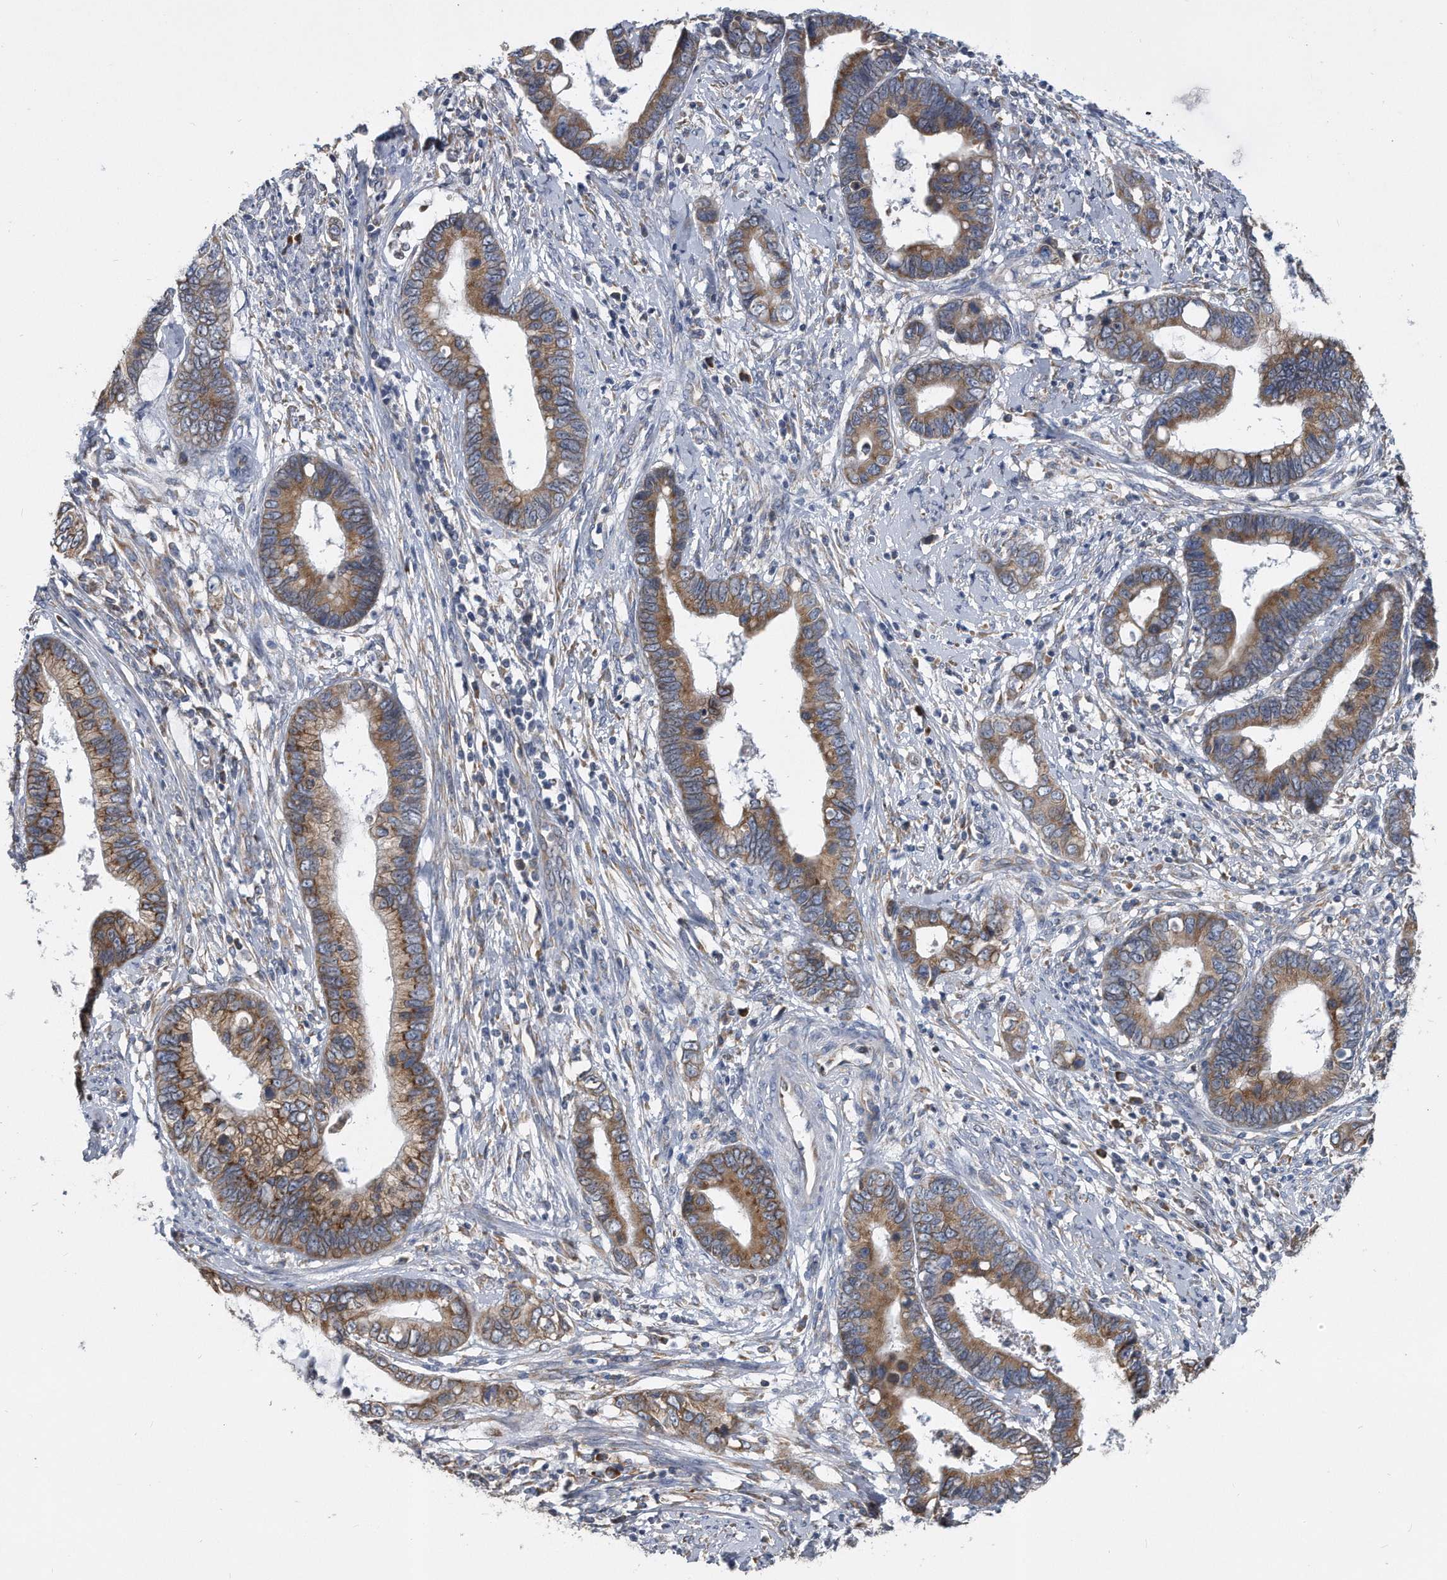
{"staining": {"intensity": "moderate", "quantity": ">75%", "location": "cytoplasmic/membranous"}, "tissue": "cervical cancer", "cell_type": "Tumor cells", "image_type": "cancer", "snomed": [{"axis": "morphology", "description": "Adenocarcinoma, NOS"}, {"axis": "topography", "description": "Cervix"}], "caption": "The histopathology image demonstrates staining of cervical adenocarcinoma, revealing moderate cytoplasmic/membranous protein expression (brown color) within tumor cells.", "gene": "CCDC47", "patient": {"sex": "female", "age": 44}}